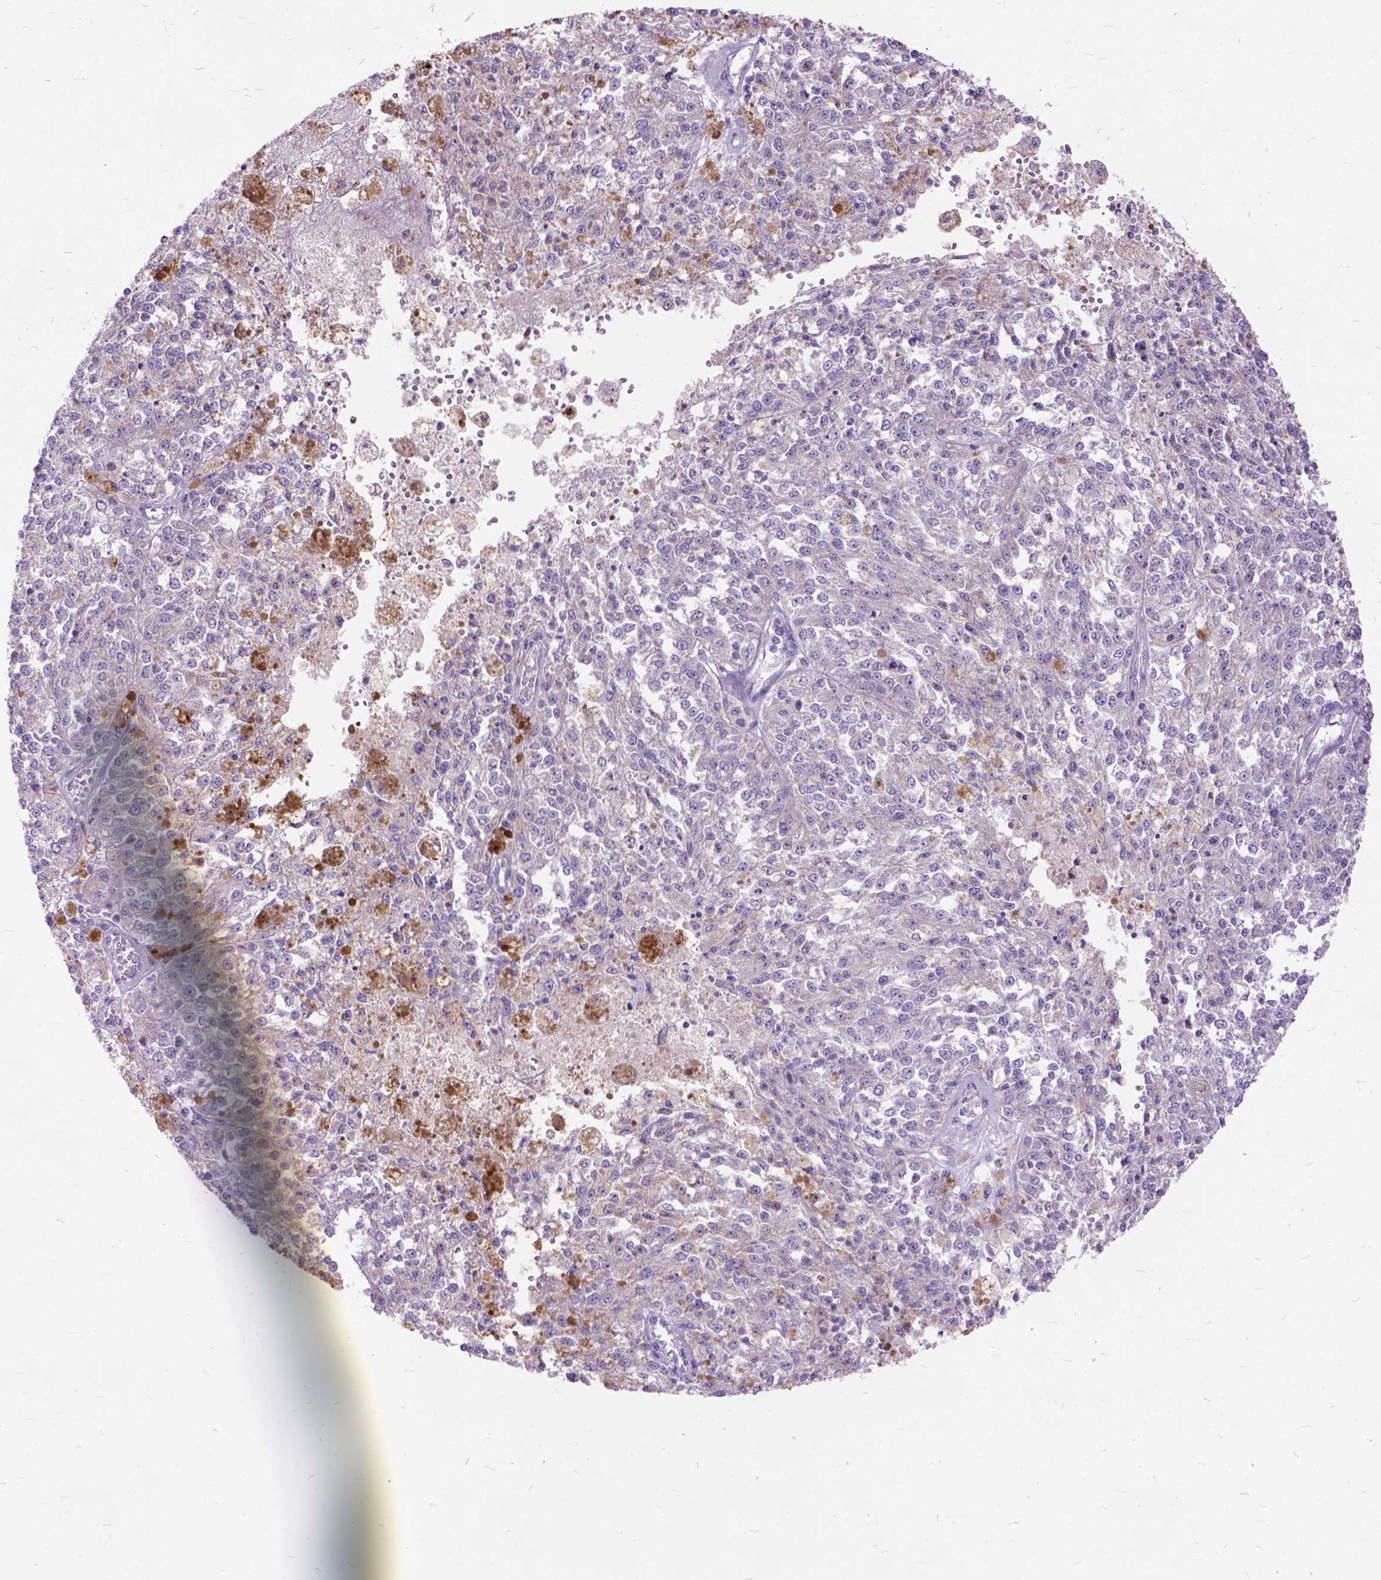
{"staining": {"intensity": "negative", "quantity": "none", "location": "none"}, "tissue": "melanoma", "cell_type": "Tumor cells", "image_type": "cancer", "snomed": [{"axis": "morphology", "description": "Malignant melanoma, Metastatic site"}, {"axis": "topography", "description": "Lymph node"}], "caption": "Melanoma was stained to show a protein in brown. There is no significant positivity in tumor cells. (DAB (3,3'-diaminobenzidine) immunohistochemistry visualized using brightfield microscopy, high magnification).", "gene": "CTAG2", "patient": {"sex": "female", "age": 64}}